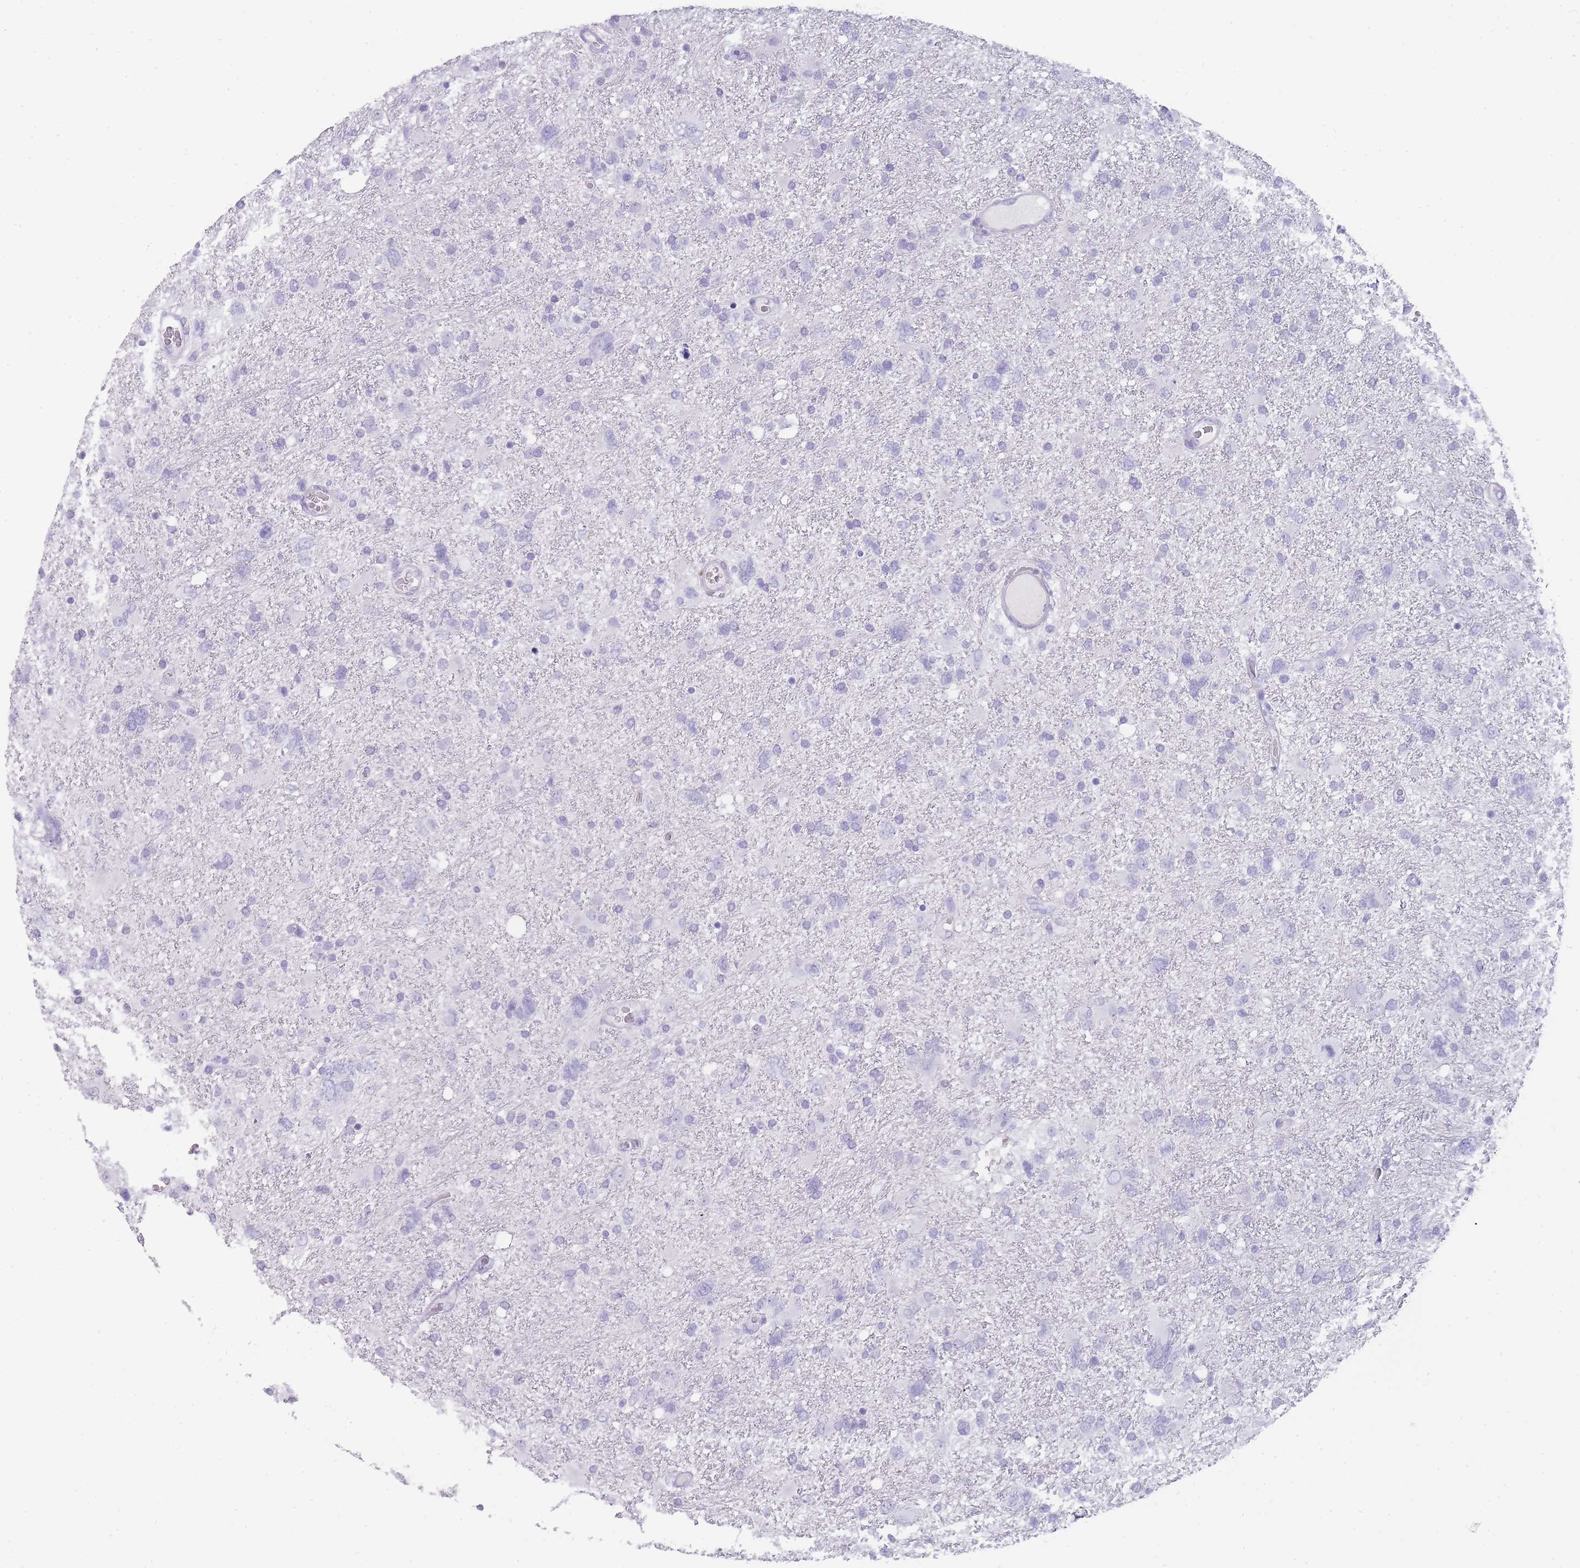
{"staining": {"intensity": "negative", "quantity": "none", "location": "none"}, "tissue": "glioma", "cell_type": "Tumor cells", "image_type": "cancer", "snomed": [{"axis": "morphology", "description": "Glioma, malignant, High grade"}, {"axis": "topography", "description": "Brain"}], "caption": "Tumor cells are negative for protein expression in human glioma.", "gene": "TCP11", "patient": {"sex": "male", "age": 61}}